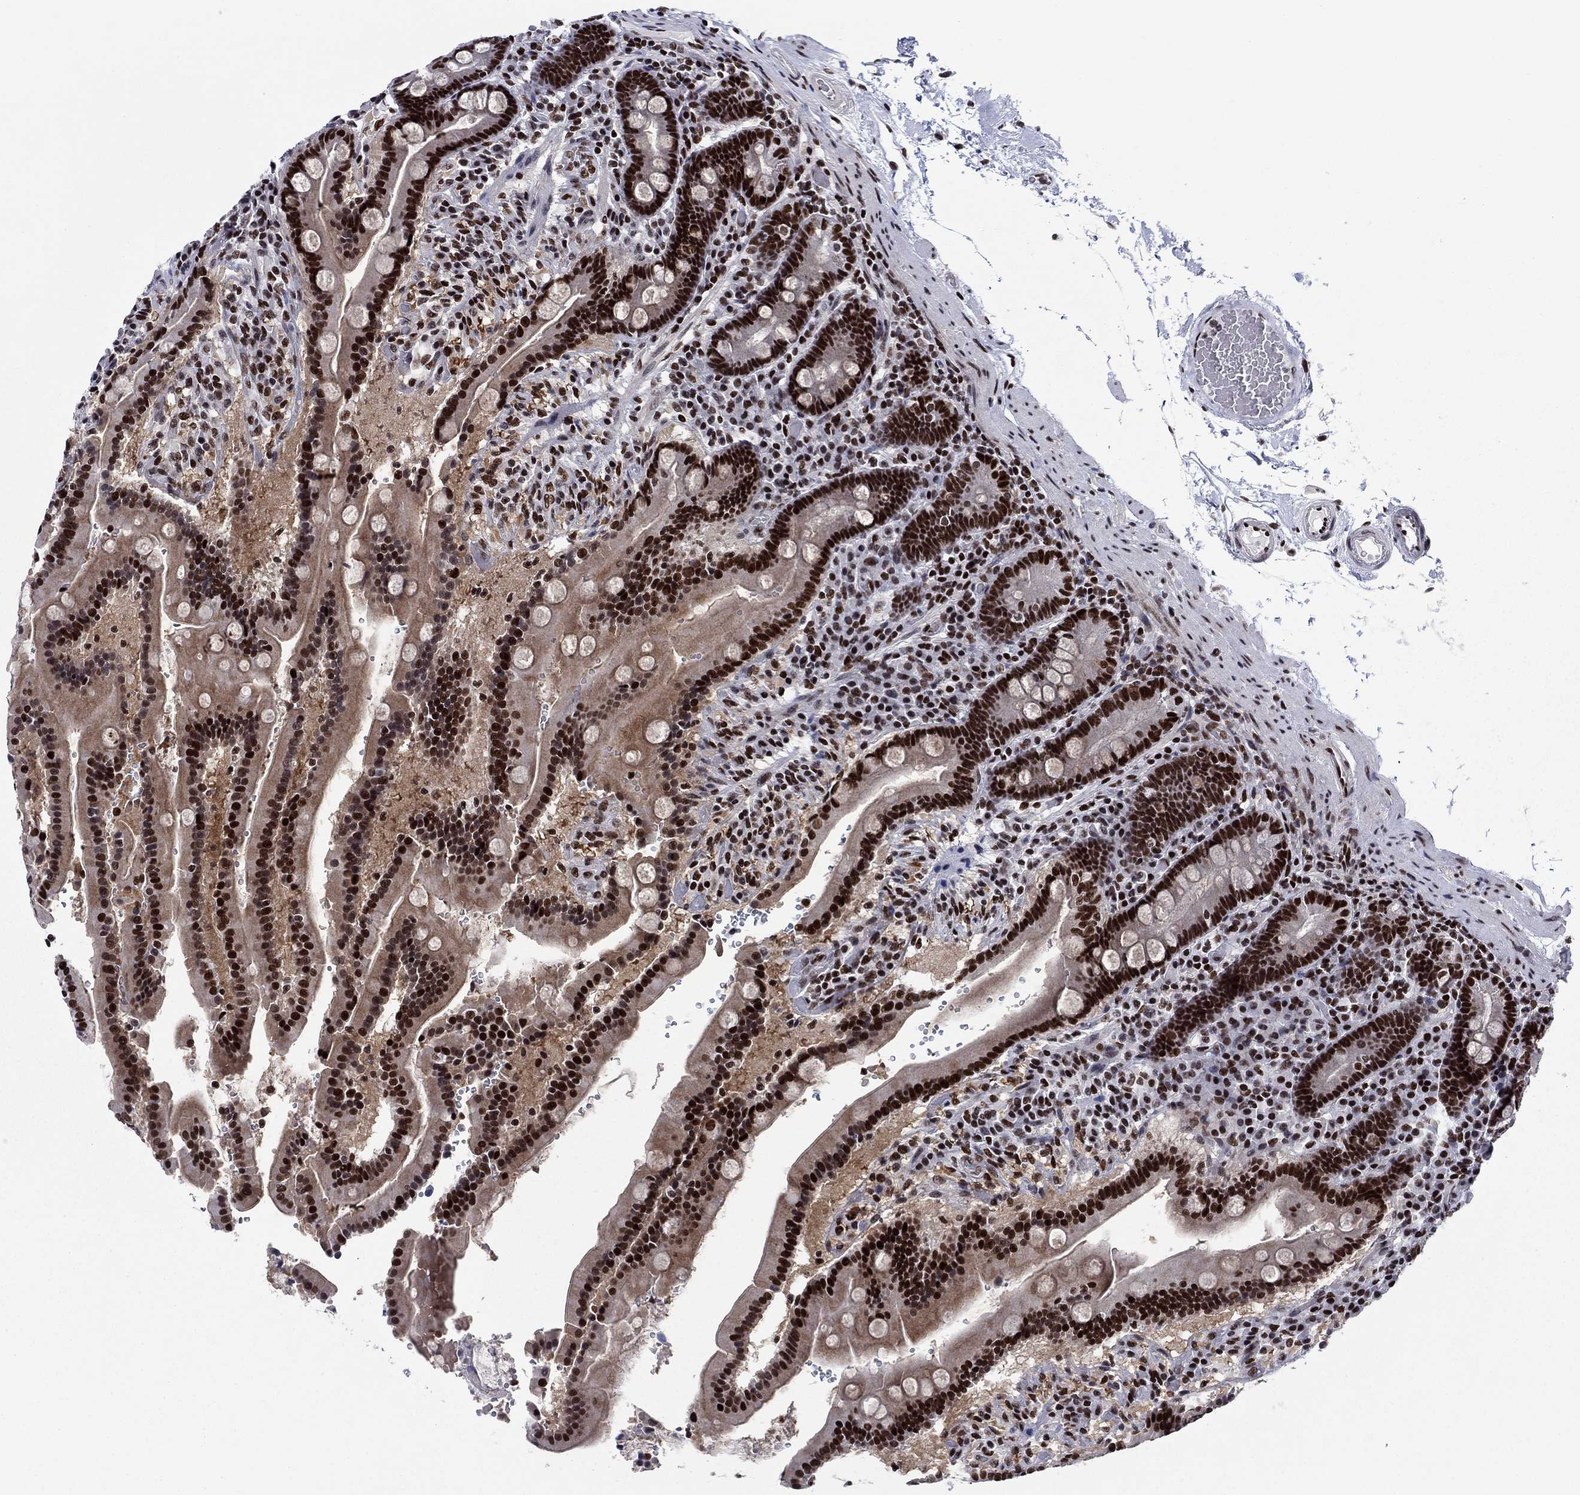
{"staining": {"intensity": "strong", "quantity": ">75%", "location": "nuclear"}, "tissue": "duodenum", "cell_type": "Glandular cells", "image_type": "normal", "snomed": [{"axis": "morphology", "description": "Normal tissue, NOS"}, {"axis": "topography", "description": "Duodenum"}], "caption": "Strong nuclear protein expression is identified in about >75% of glandular cells in duodenum. The staining was performed using DAB (3,3'-diaminobenzidine) to visualize the protein expression in brown, while the nuclei were stained in blue with hematoxylin (Magnification: 20x).", "gene": "RPRD1B", "patient": {"sex": "female", "age": 62}}